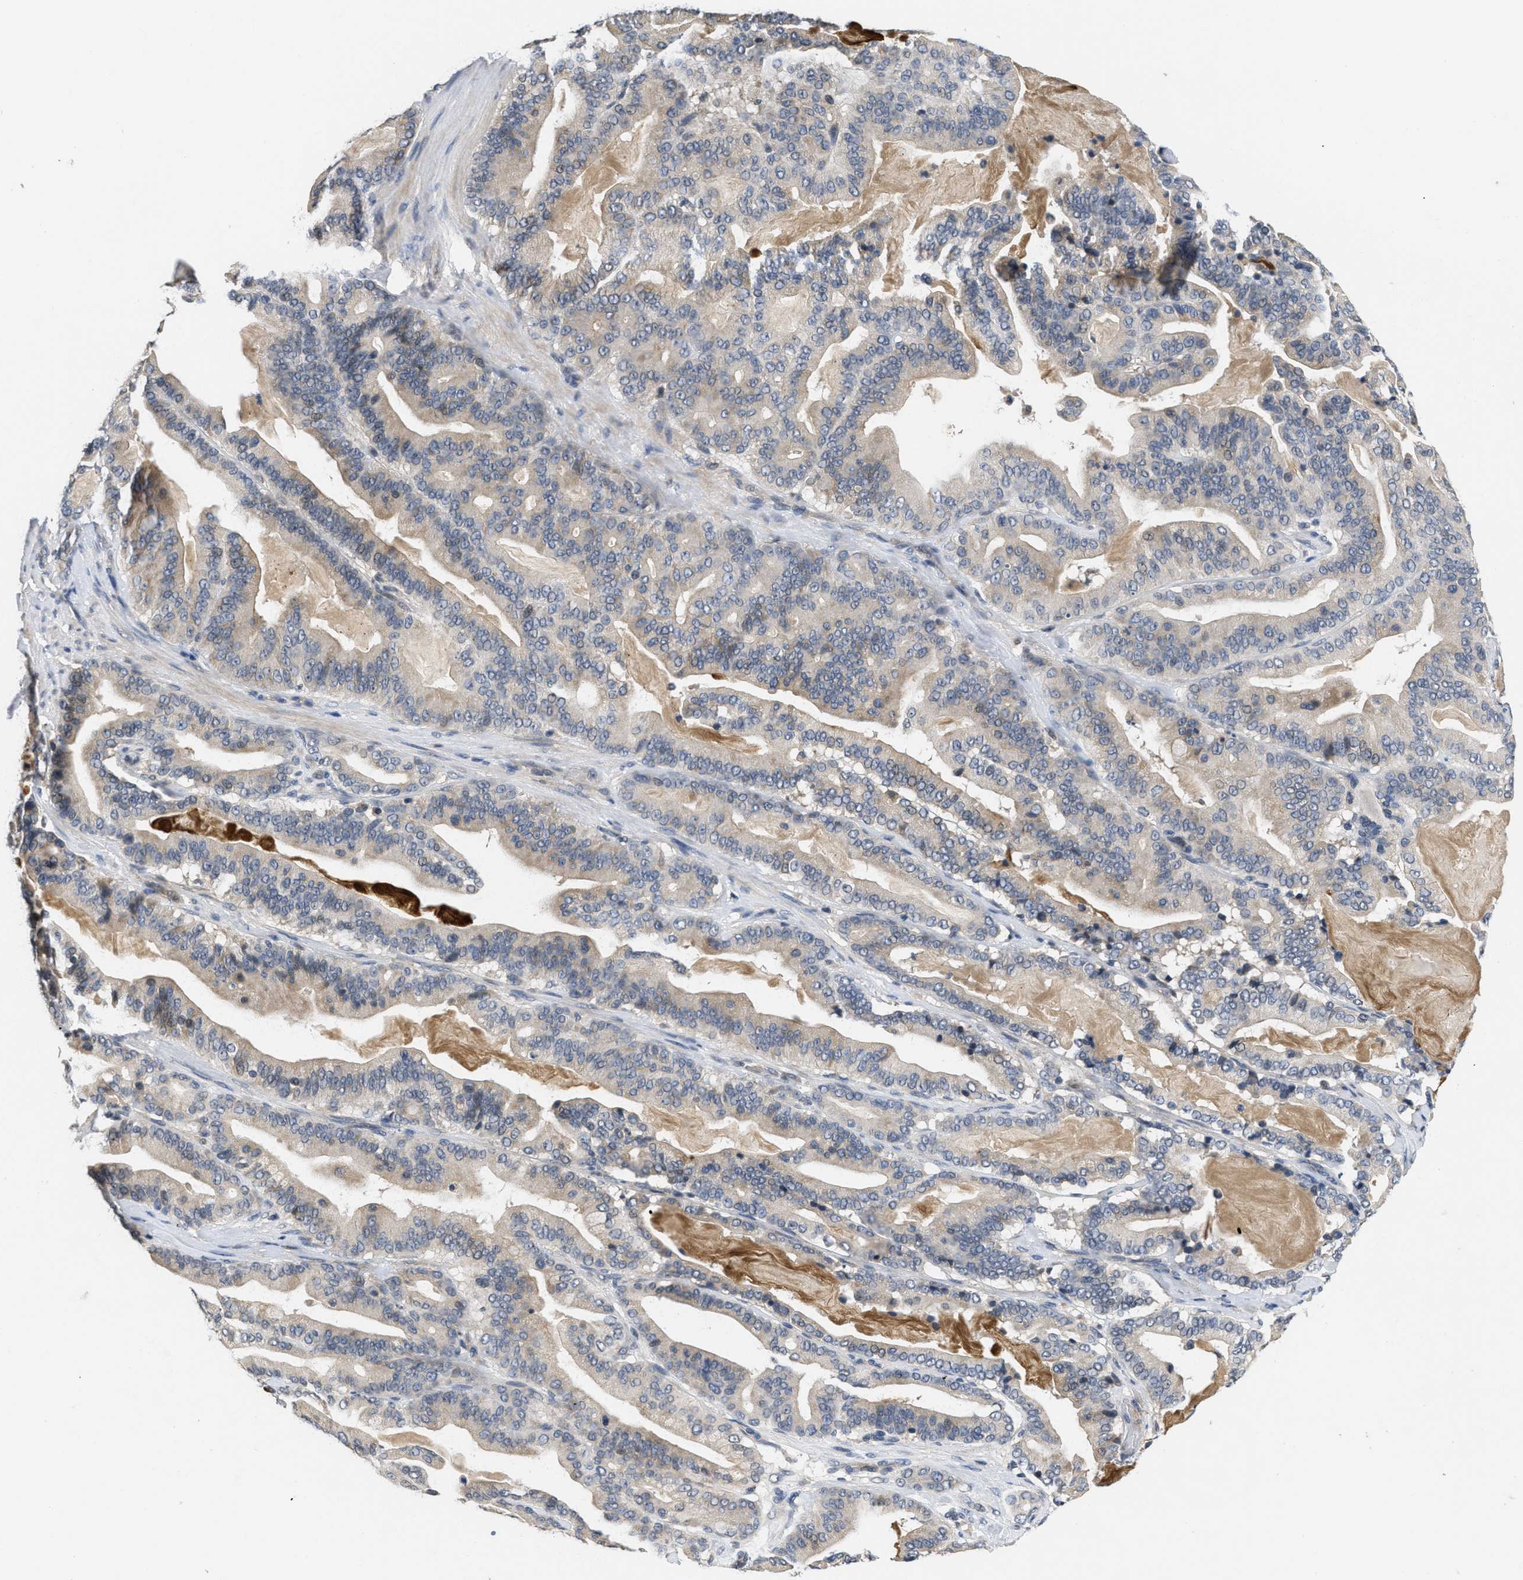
{"staining": {"intensity": "weak", "quantity": ">75%", "location": "cytoplasmic/membranous"}, "tissue": "pancreatic cancer", "cell_type": "Tumor cells", "image_type": "cancer", "snomed": [{"axis": "morphology", "description": "Adenocarcinoma, NOS"}, {"axis": "topography", "description": "Pancreas"}], "caption": "Adenocarcinoma (pancreatic) stained with DAB (3,3'-diaminobenzidine) immunohistochemistry exhibits low levels of weak cytoplasmic/membranous expression in approximately >75% of tumor cells. The staining was performed using DAB to visualize the protein expression in brown, while the nuclei were stained in blue with hematoxylin (Magnification: 20x).", "gene": "ANGPT1", "patient": {"sex": "male", "age": 63}}